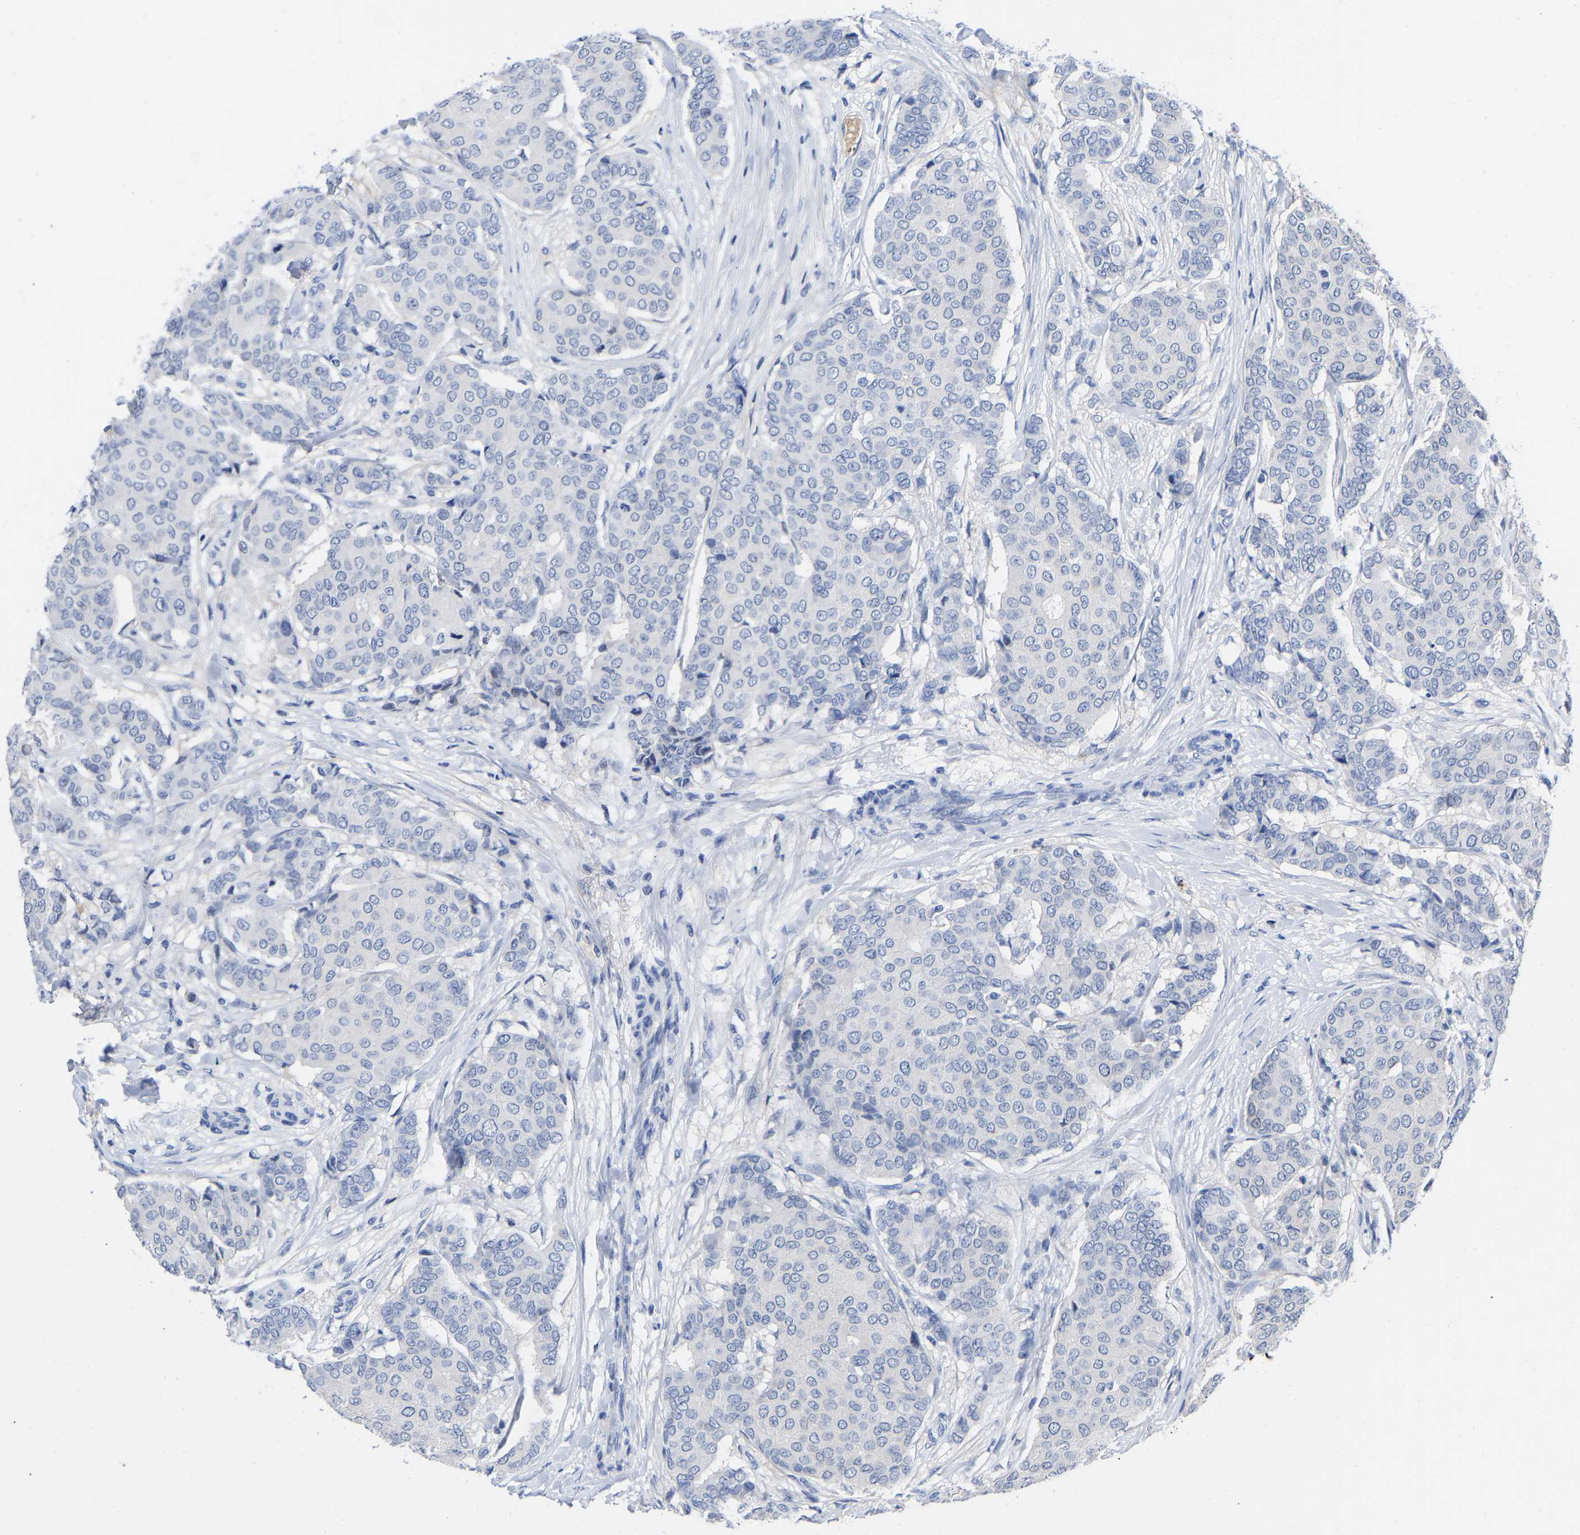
{"staining": {"intensity": "negative", "quantity": "none", "location": "none"}, "tissue": "breast cancer", "cell_type": "Tumor cells", "image_type": "cancer", "snomed": [{"axis": "morphology", "description": "Duct carcinoma"}, {"axis": "topography", "description": "Breast"}], "caption": "An image of human breast cancer is negative for staining in tumor cells.", "gene": "GPA33", "patient": {"sex": "female", "age": 75}}